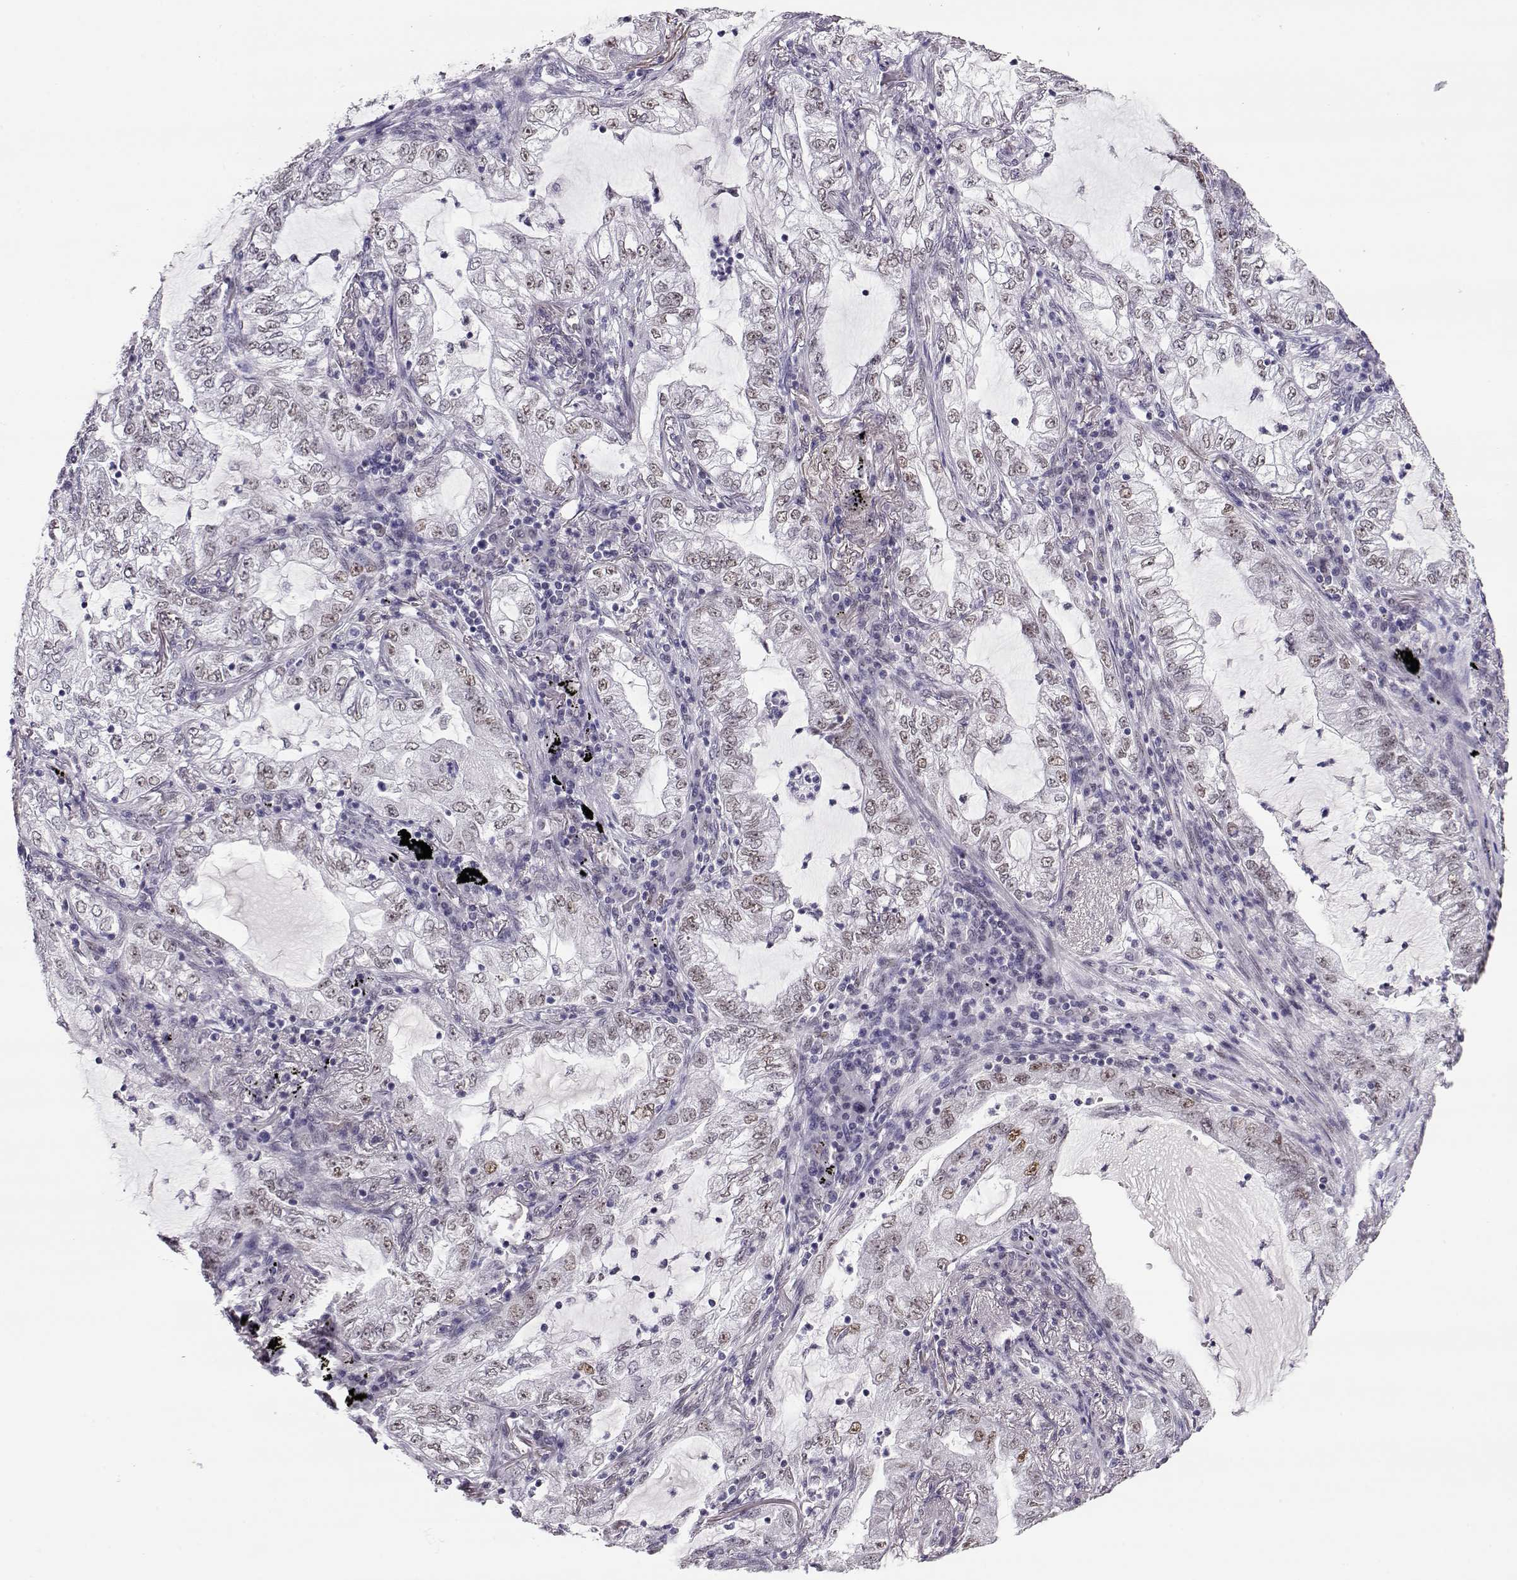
{"staining": {"intensity": "weak", "quantity": "<25%", "location": "nuclear"}, "tissue": "lung cancer", "cell_type": "Tumor cells", "image_type": "cancer", "snomed": [{"axis": "morphology", "description": "Adenocarcinoma, NOS"}, {"axis": "topography", "description": "Lung"}], "caption": "Tumor cells are negative for brown protein staining in adenocarcinoma (lung).", "gene": "POLI", "patient": {"sex": "female", "age": 73}}